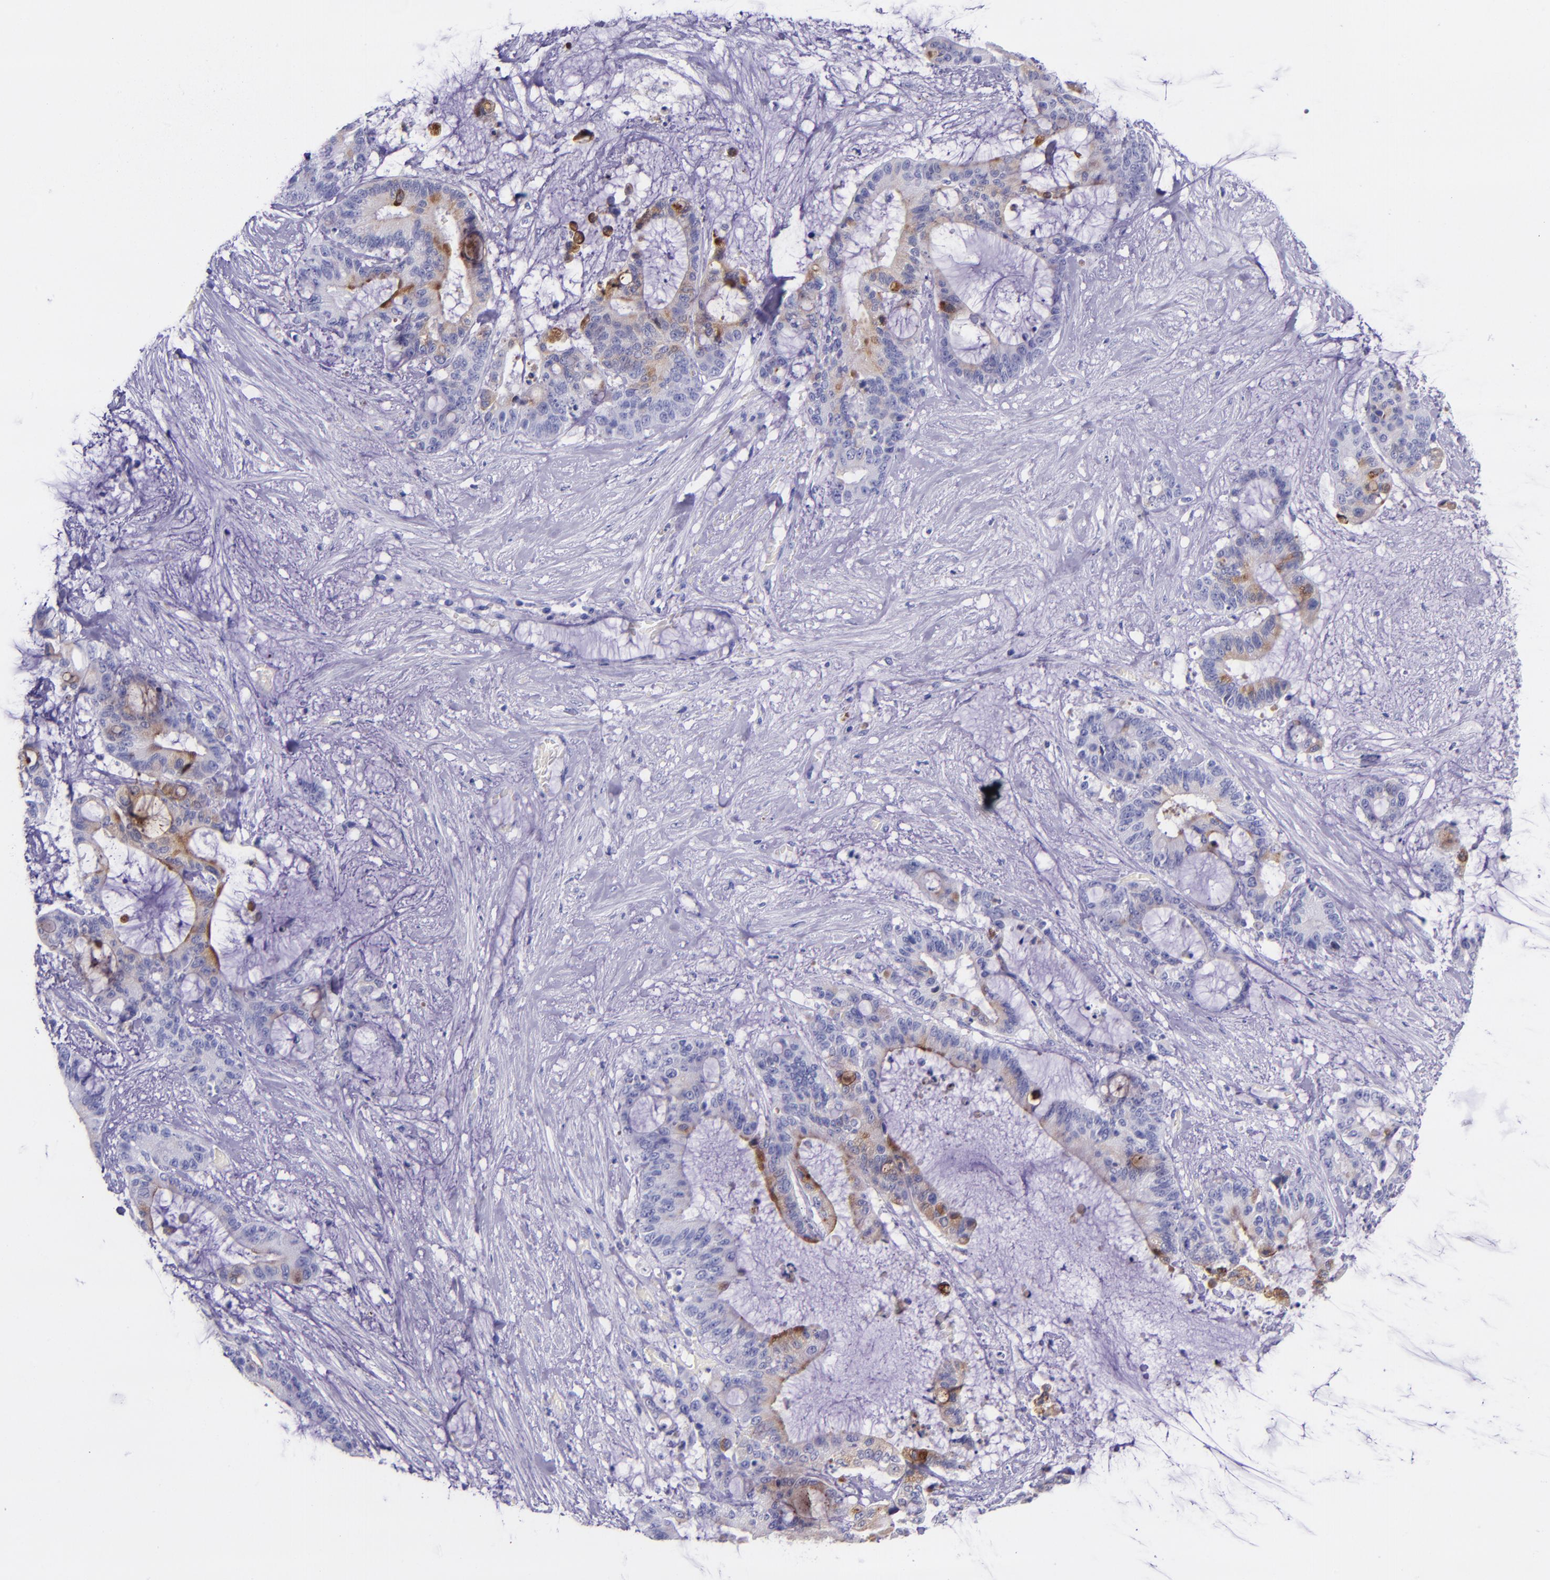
{"staining": {"intensity": "moderate", "quantity": "<25%", "location": "cytoplasmic/membranous"}, "tissue": "liver cancer", "cell_type": "Tumor cells", "image_type": "cancer", "snomed": [{"axis": "morphology", "description": "Cholangiocarcinoma"}, {"axis": "topography", "description": "Liver"}], "caption": "The micrograph displays immunohistochemical staining of cholangiocarcinoma (liver). There is moderate cytoplasmic/membranous expression is present in approximately <25% of tumor cells.", "gene": "SLPI", "patient": {"sex": "female", "age": 73}}